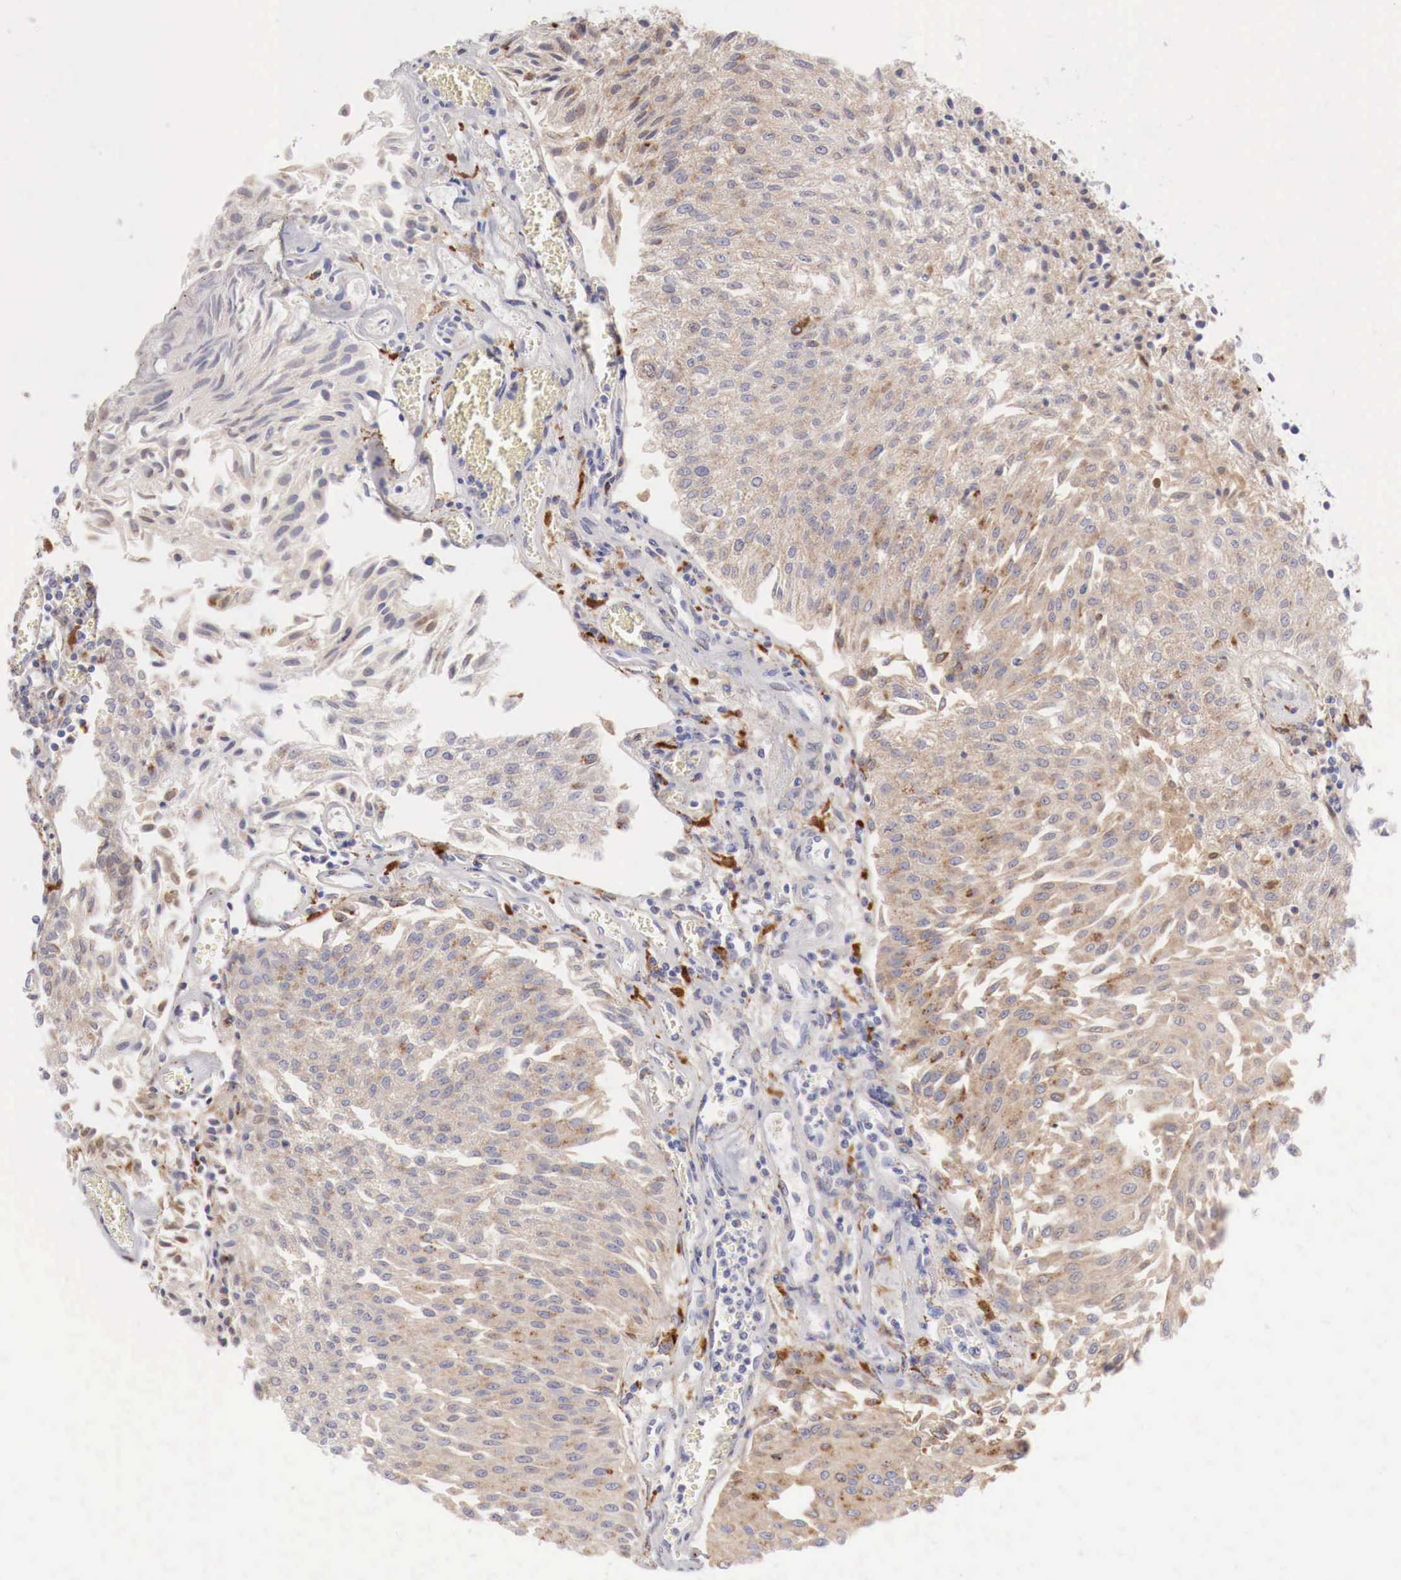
{"staining": {"intensity": "weak", "quantity": "25%-75%", "location": "cytoplasmic/membranous"}, "tissue": "urothelial cancer", "cell_type": "Tumor cells", "image_type": "cancer", "snomed": [{"axis": "morphology", "description": "Urothelial carcinoma, Low grade"}, {"axis": "topography", "description": "Urinary bladder"}], "caption": "DAB immunohistochemical staining of low-grade urothelial carcinoma shows weak cytoplasmic/membranous protein expression in about 25%-75% of tumor cells.", "gene": "GLA", "patient": {"sex": "male", "age": 86}}